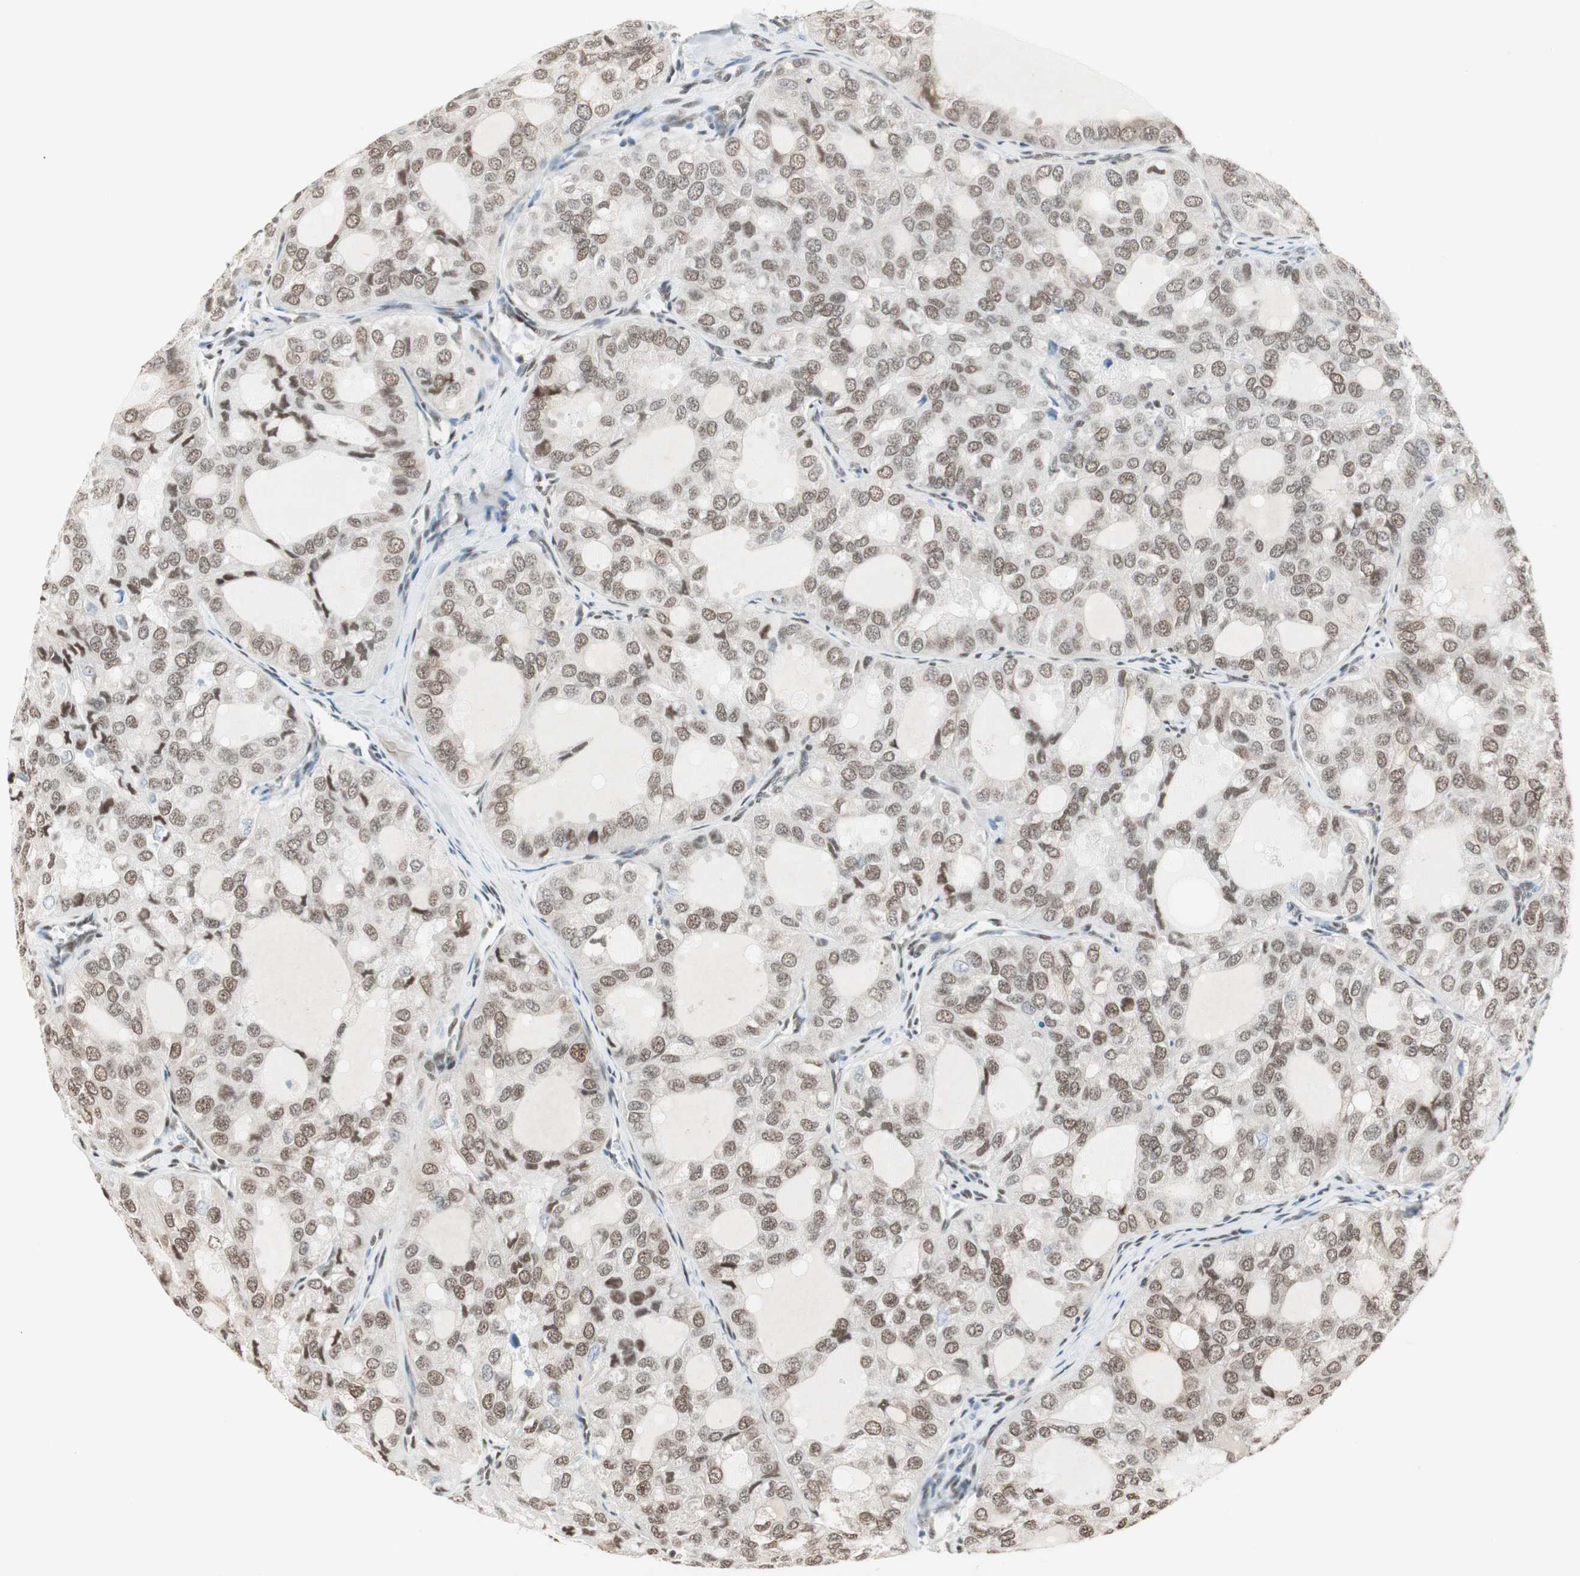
{"staining": {"intensity": "moderate", "quantity": ">75%", "location": "nuclear"}, "tissue": "thyroid cancer", "cell_type": "Tumor cells", "image_type": "cancer", "snomed": [{"axis": "morphology", "description": "Follicular adenoma carcinoma, NOS"}, {"axis": "topography", "description": "Thyroid gland"}], "caption": "The histopathology image exhibits immunohistochemical staining of thyroid cancer. There is moderate nuclear expression is appreciated in about >75% of tumor cells.", "gene": "ZBTB17", "patient": {"sex": "male", "age": 75}}